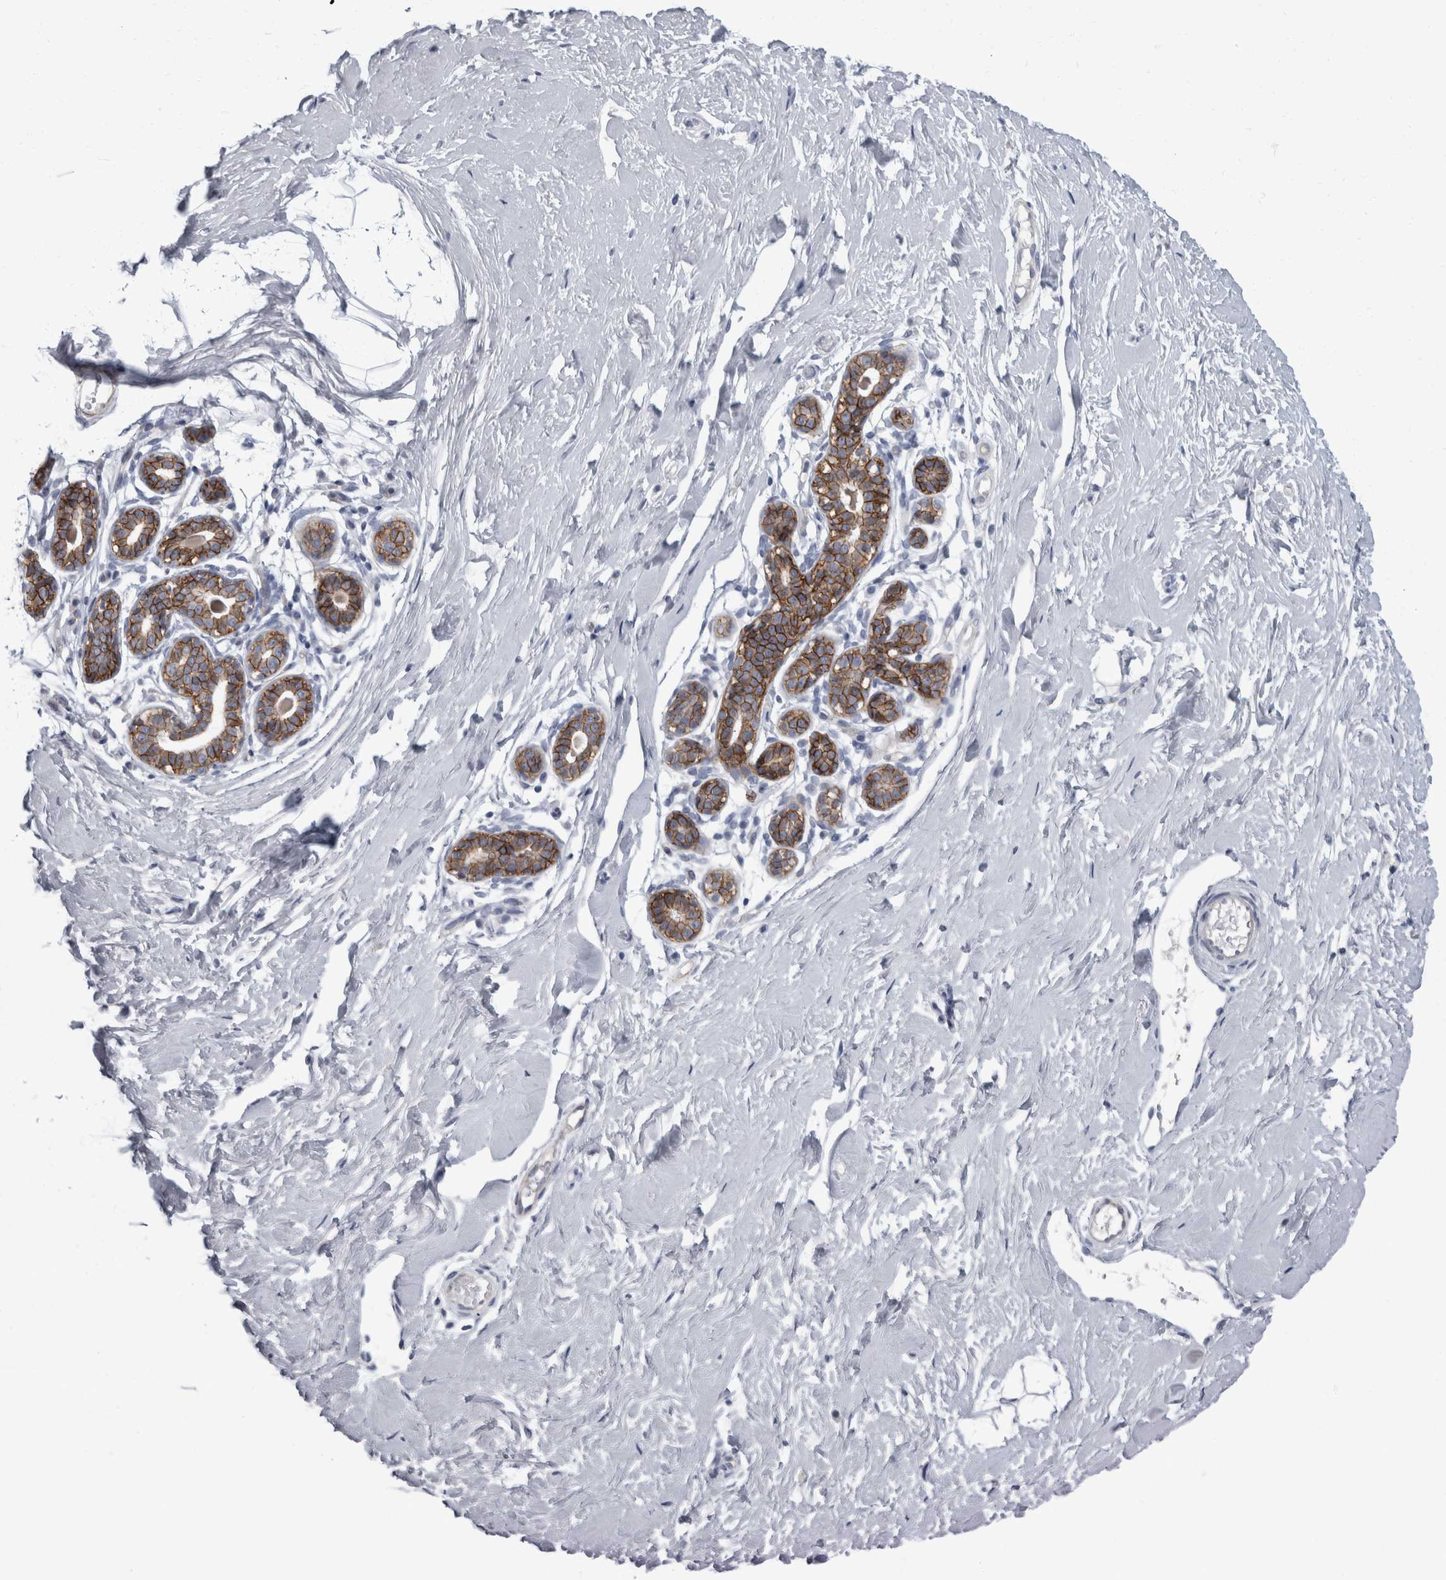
{"staining": {"intensity": "negative", "quantity": "none", "location": "none"}, "tissue": "breast", "cell_type": "Adipocytes", "image_type": "normal", "snomed": [{"axis": "morphology", "description": "Normal tissue, NOS"}, {"axis": "topography", "description": "Breast"}], "caption": "Adipocytes show no significant positivity in unremarkable breast.", "gene": "DSG2", "patient": {"sex": "female", "age": 23}}